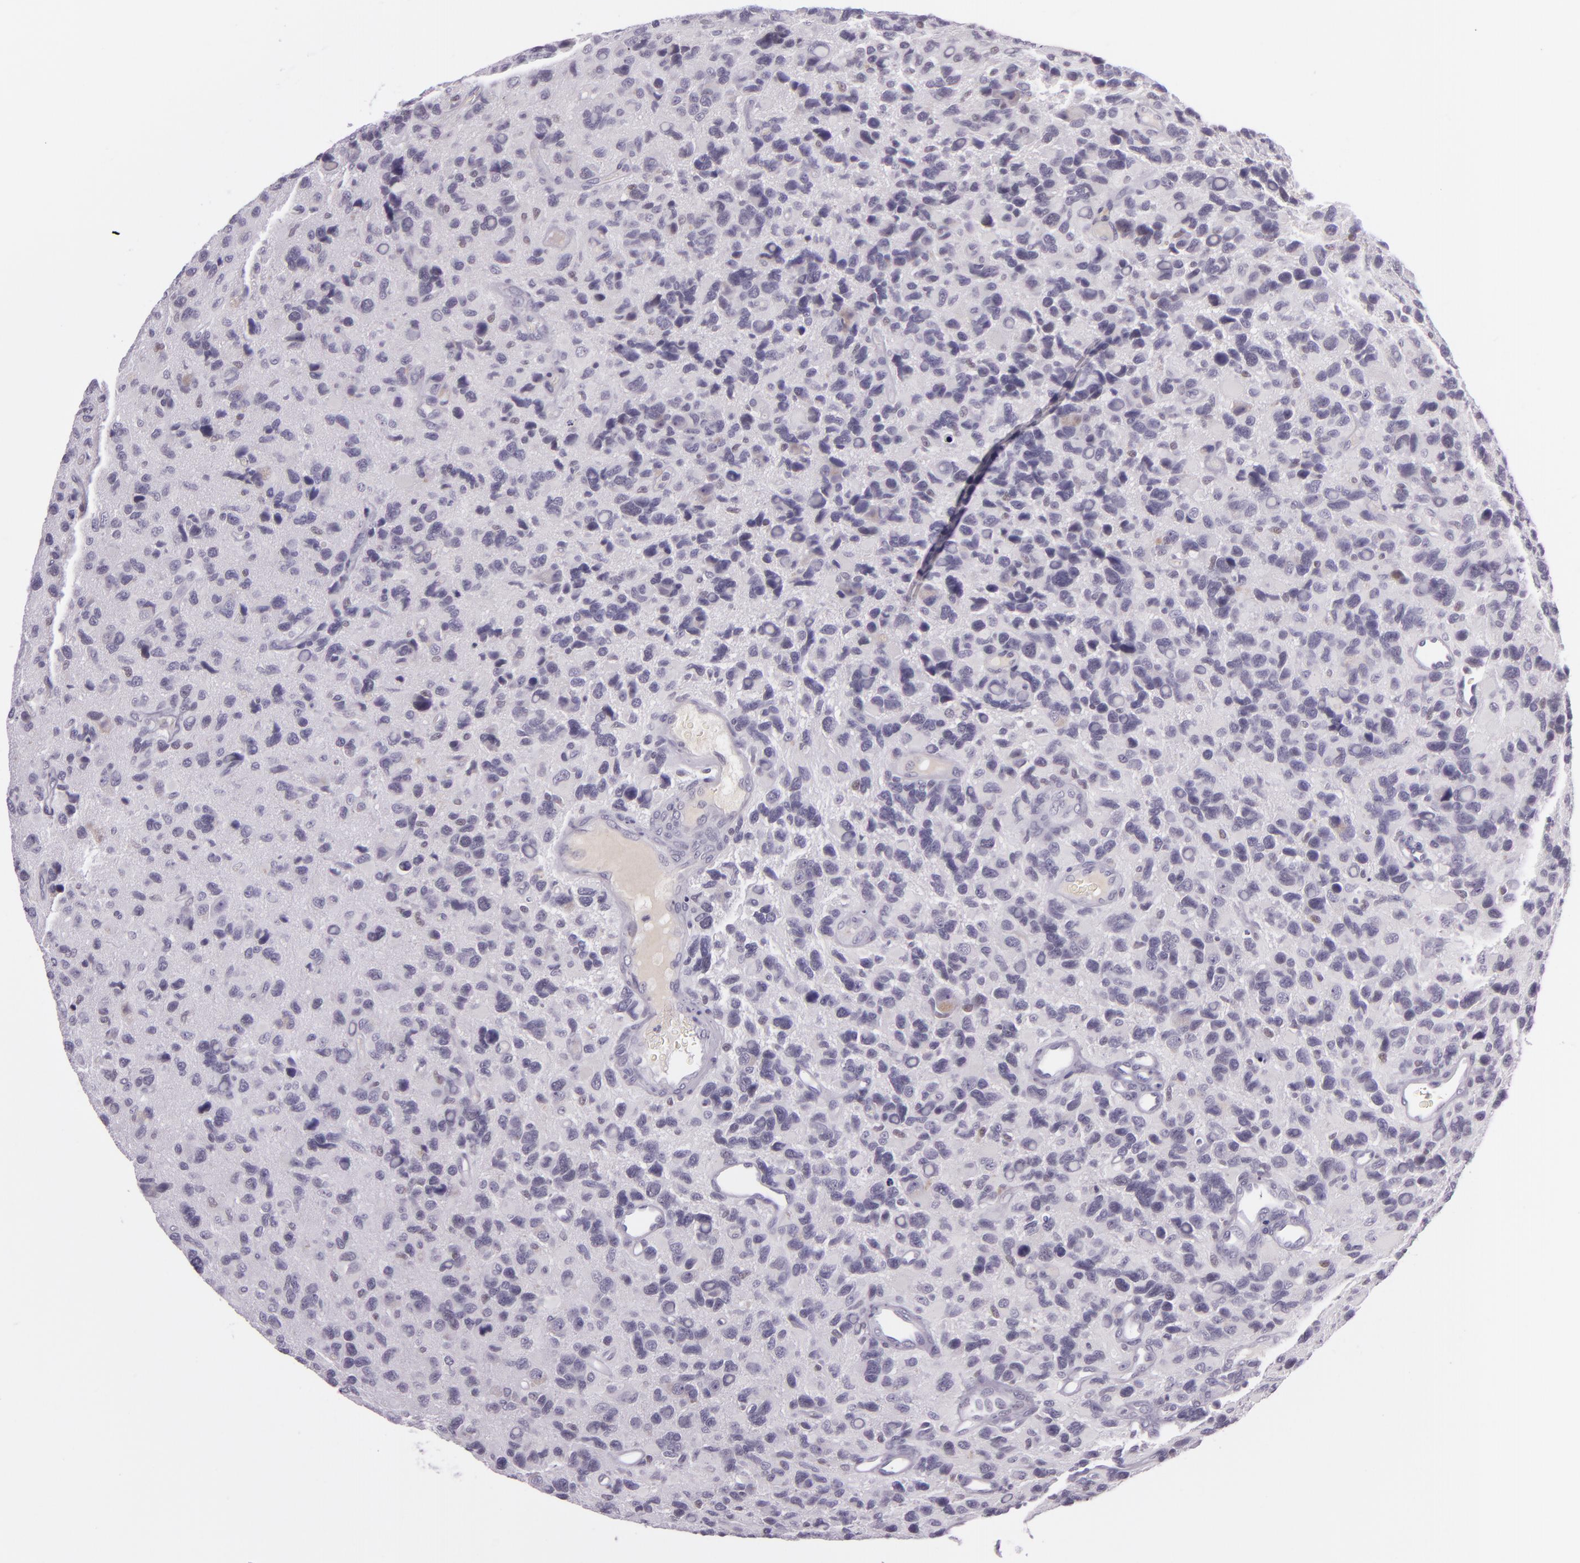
{"staining": {"intensity": "negative", "quantity": "none", "location": "none"}, "tissue": "glioma", "cell_type": "Tumor cells", "image_type": "cancer", "snomed": [{"axis": "morphology", "description": "Glioma, malignant, High grade"}, {"axis": "topography", "description": "Brain"}], "caption": "DAB (3,3'-diaminobenzidine) immunohistochemical staining of human malignant high-grade glioma demonstrates no significant staining in tumor cells.", "gene": "CHEK2", "patient": {"sex": "male", "age": 77}}